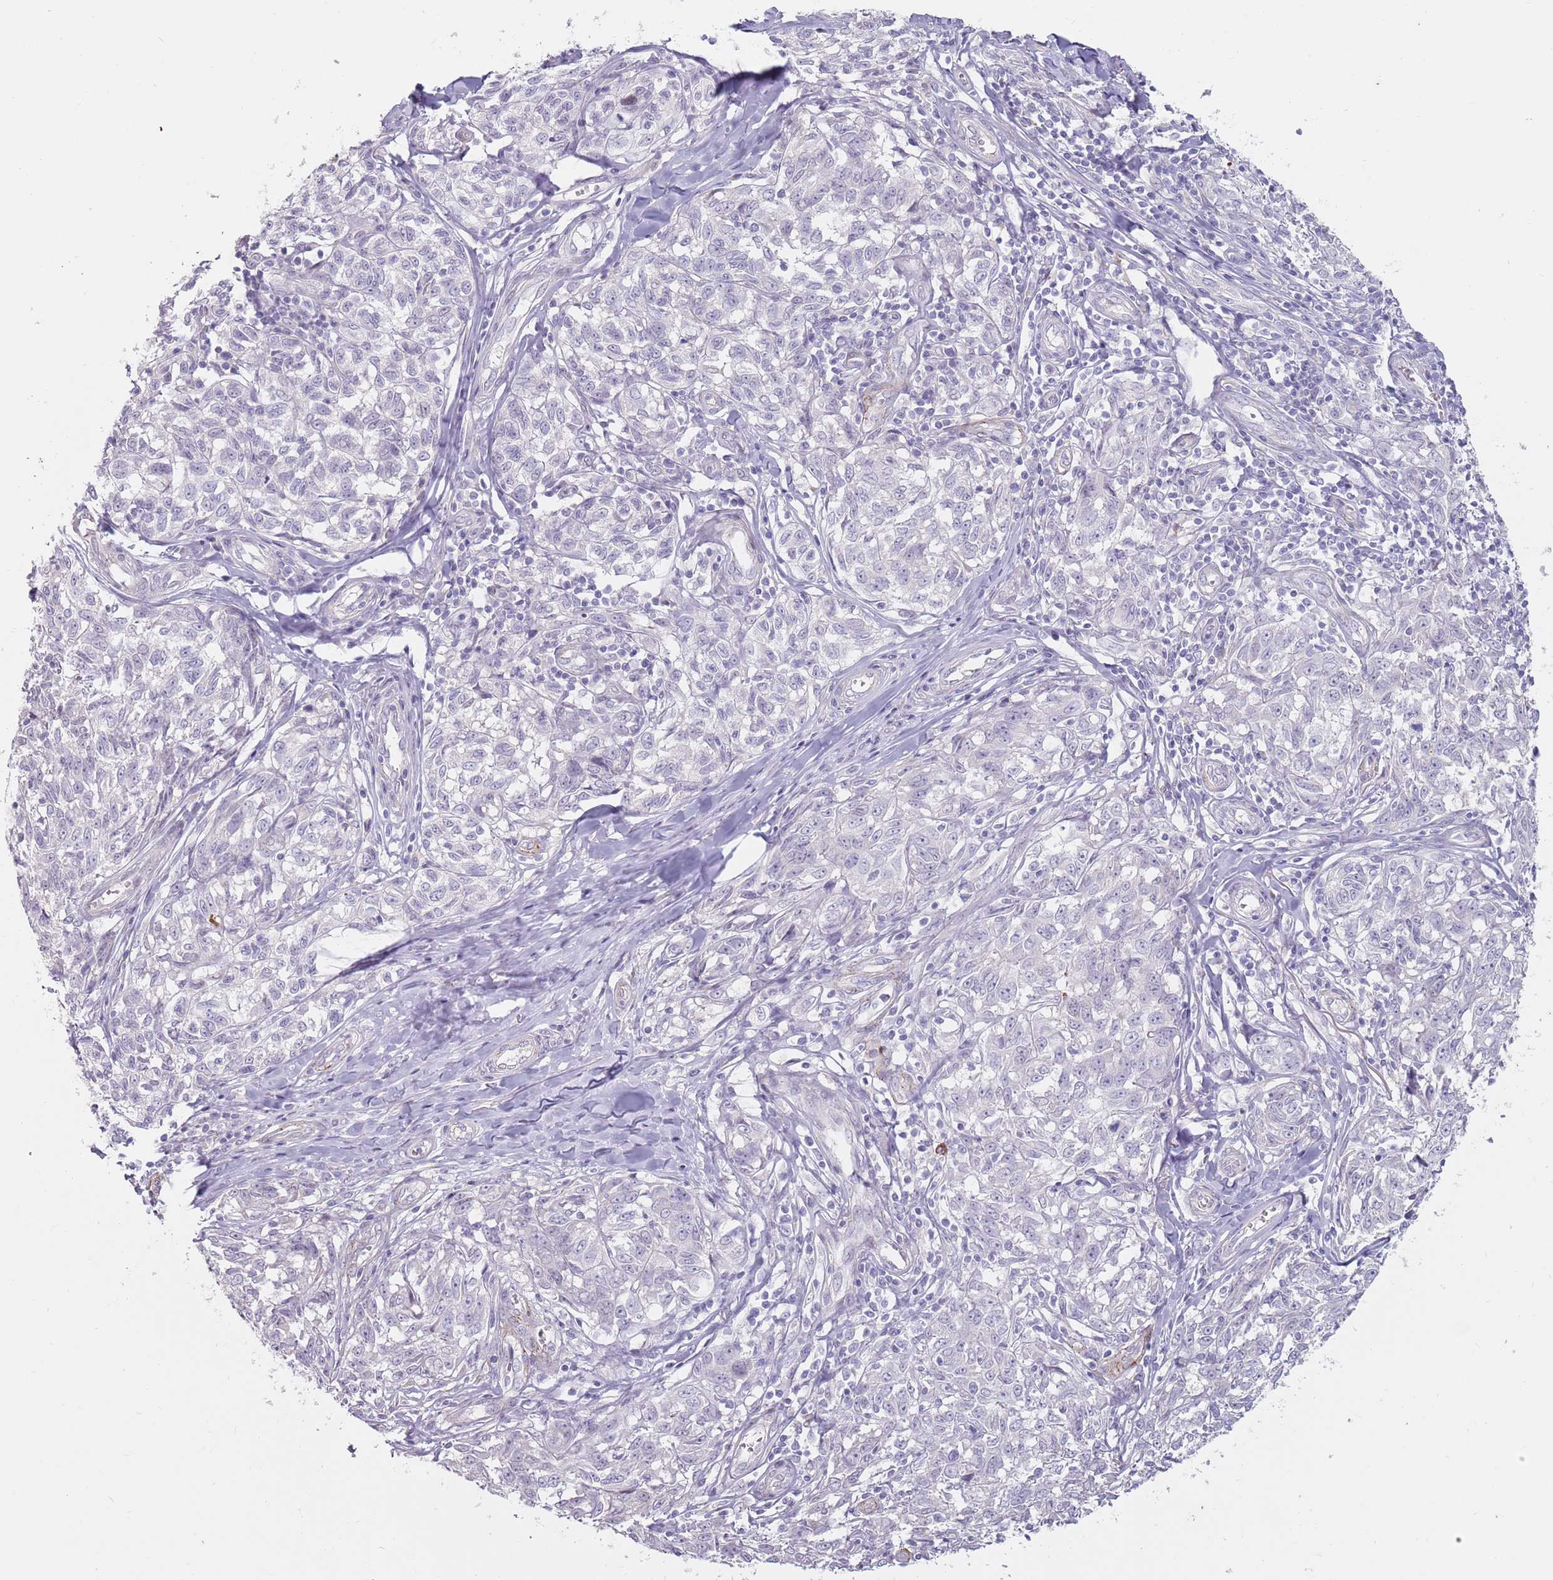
{"staining": {"intensity": "negative", "quantity": "none", "location": "none"}, "tissue": "melanoma", "cell_type": "Tumor cells", "image_type": "cancer", "snomed": [{"axis": "morphology", "description": "Normal tissue, NOS"}, {"axis": "morphology", "description": "Malignant melanoma, NOS"}, {"axis": "topography", "description": "Skin"}], "caption": "Tumor cells show no significant protein staining in malignant melanoma. (DAB (3,3'-diaminobenzidine) IHC visualized using brightfield microscopy, high magnification).", "gene": "DXO", "patient": {"sex": "female", "age": 64}}